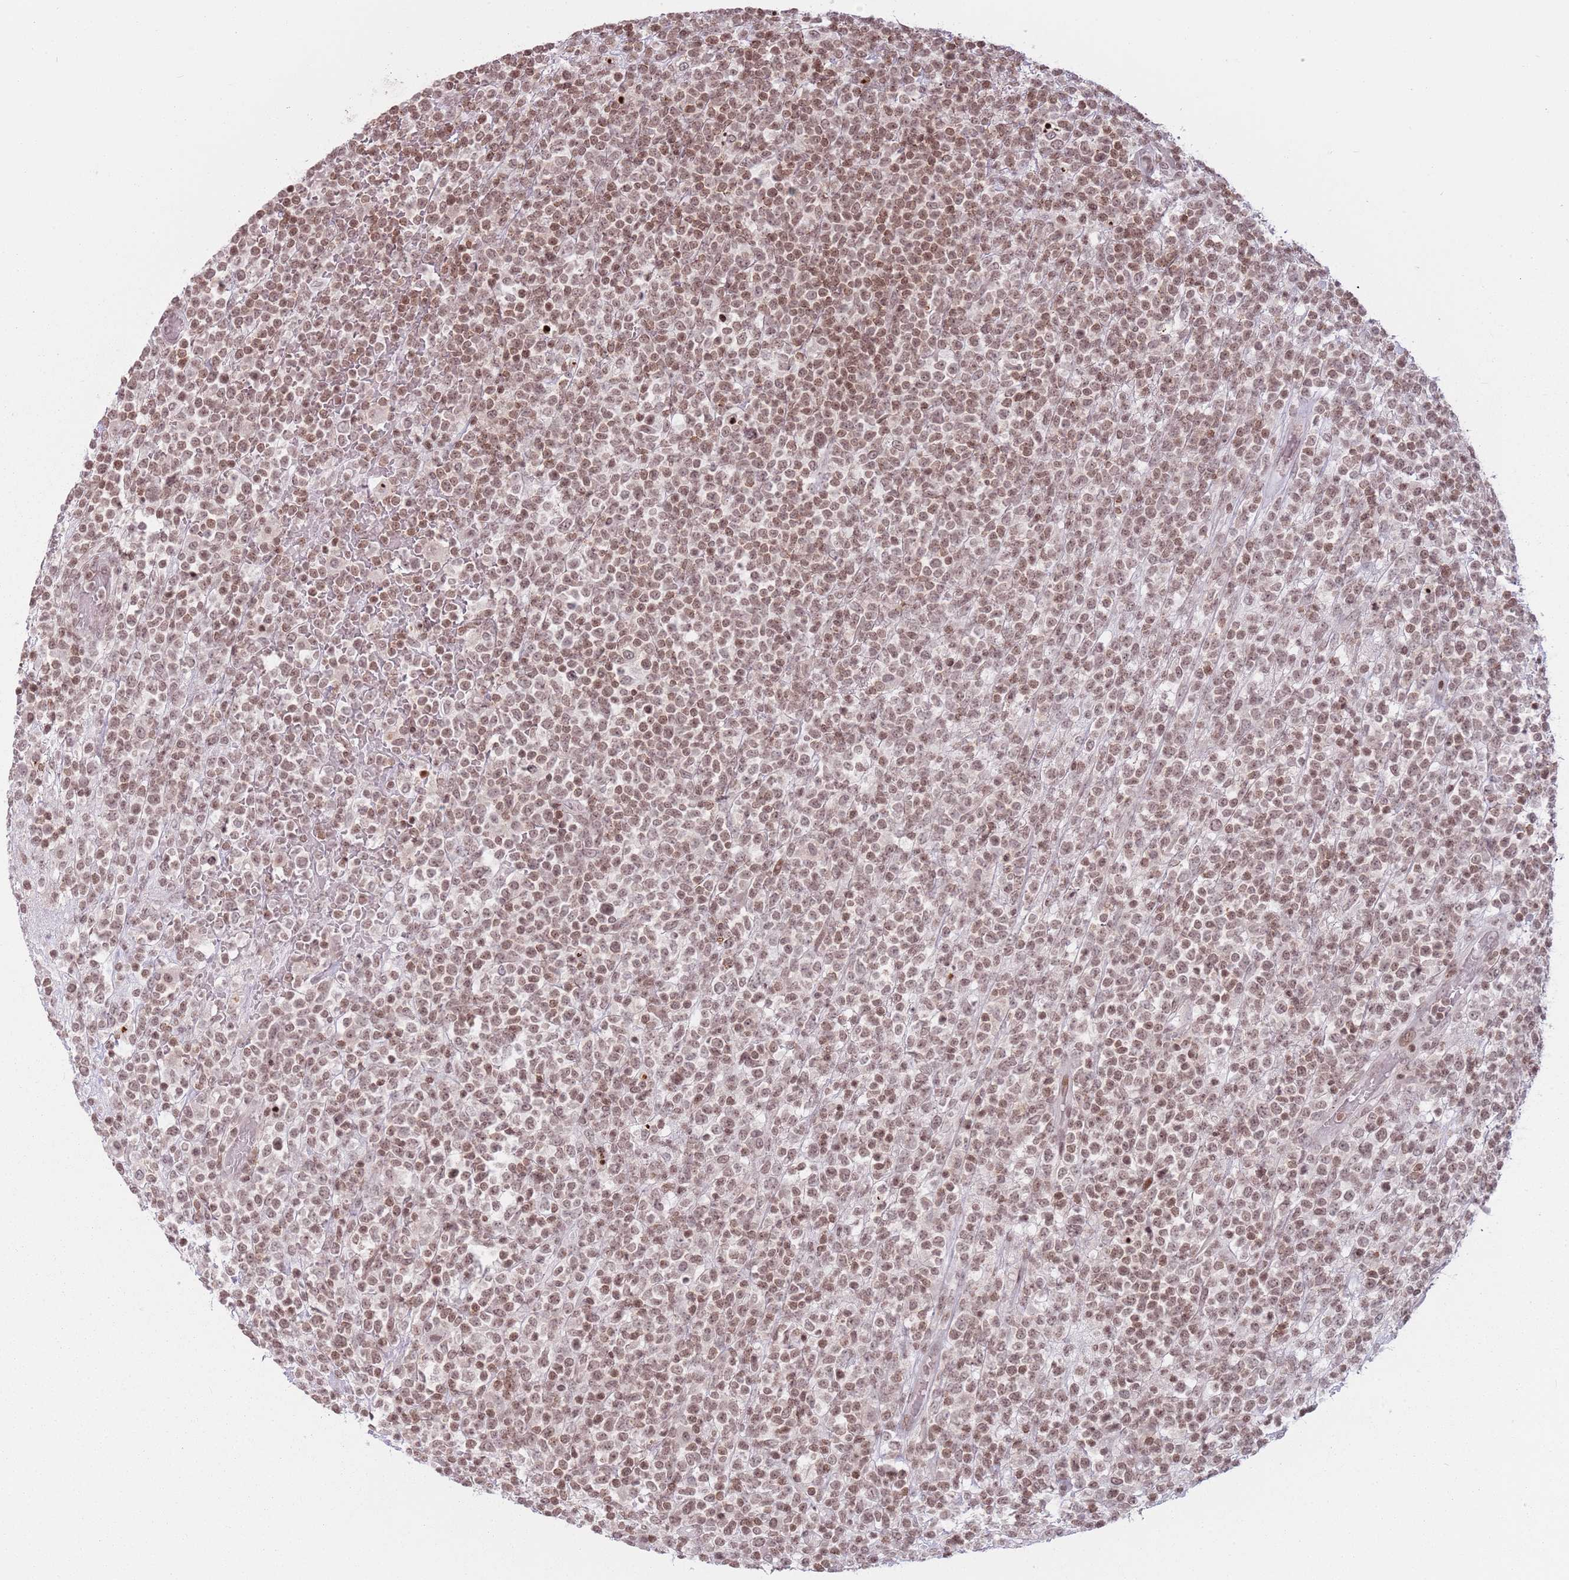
{"staining": {"intensity": "moderate", "quantity": ">75%", "location": "nuclear"}, "tissue": "lymphoma", "cell_type": "Tumor cells", "image_type": "cancer", "snomed": [{"axis": "morphology", "description": "Malignant lymphoma, non-Hodgkin's type, High grade"}, {"axis": "topography", "description": "Colon"}], "caption": "This histopathology image shows IHC staining of lymphoma, with medium moderate nuclear staining in about >75% of tumor cells.", "gene": "SH3RF3", "patient": {"sex": "female", "age": 53}}